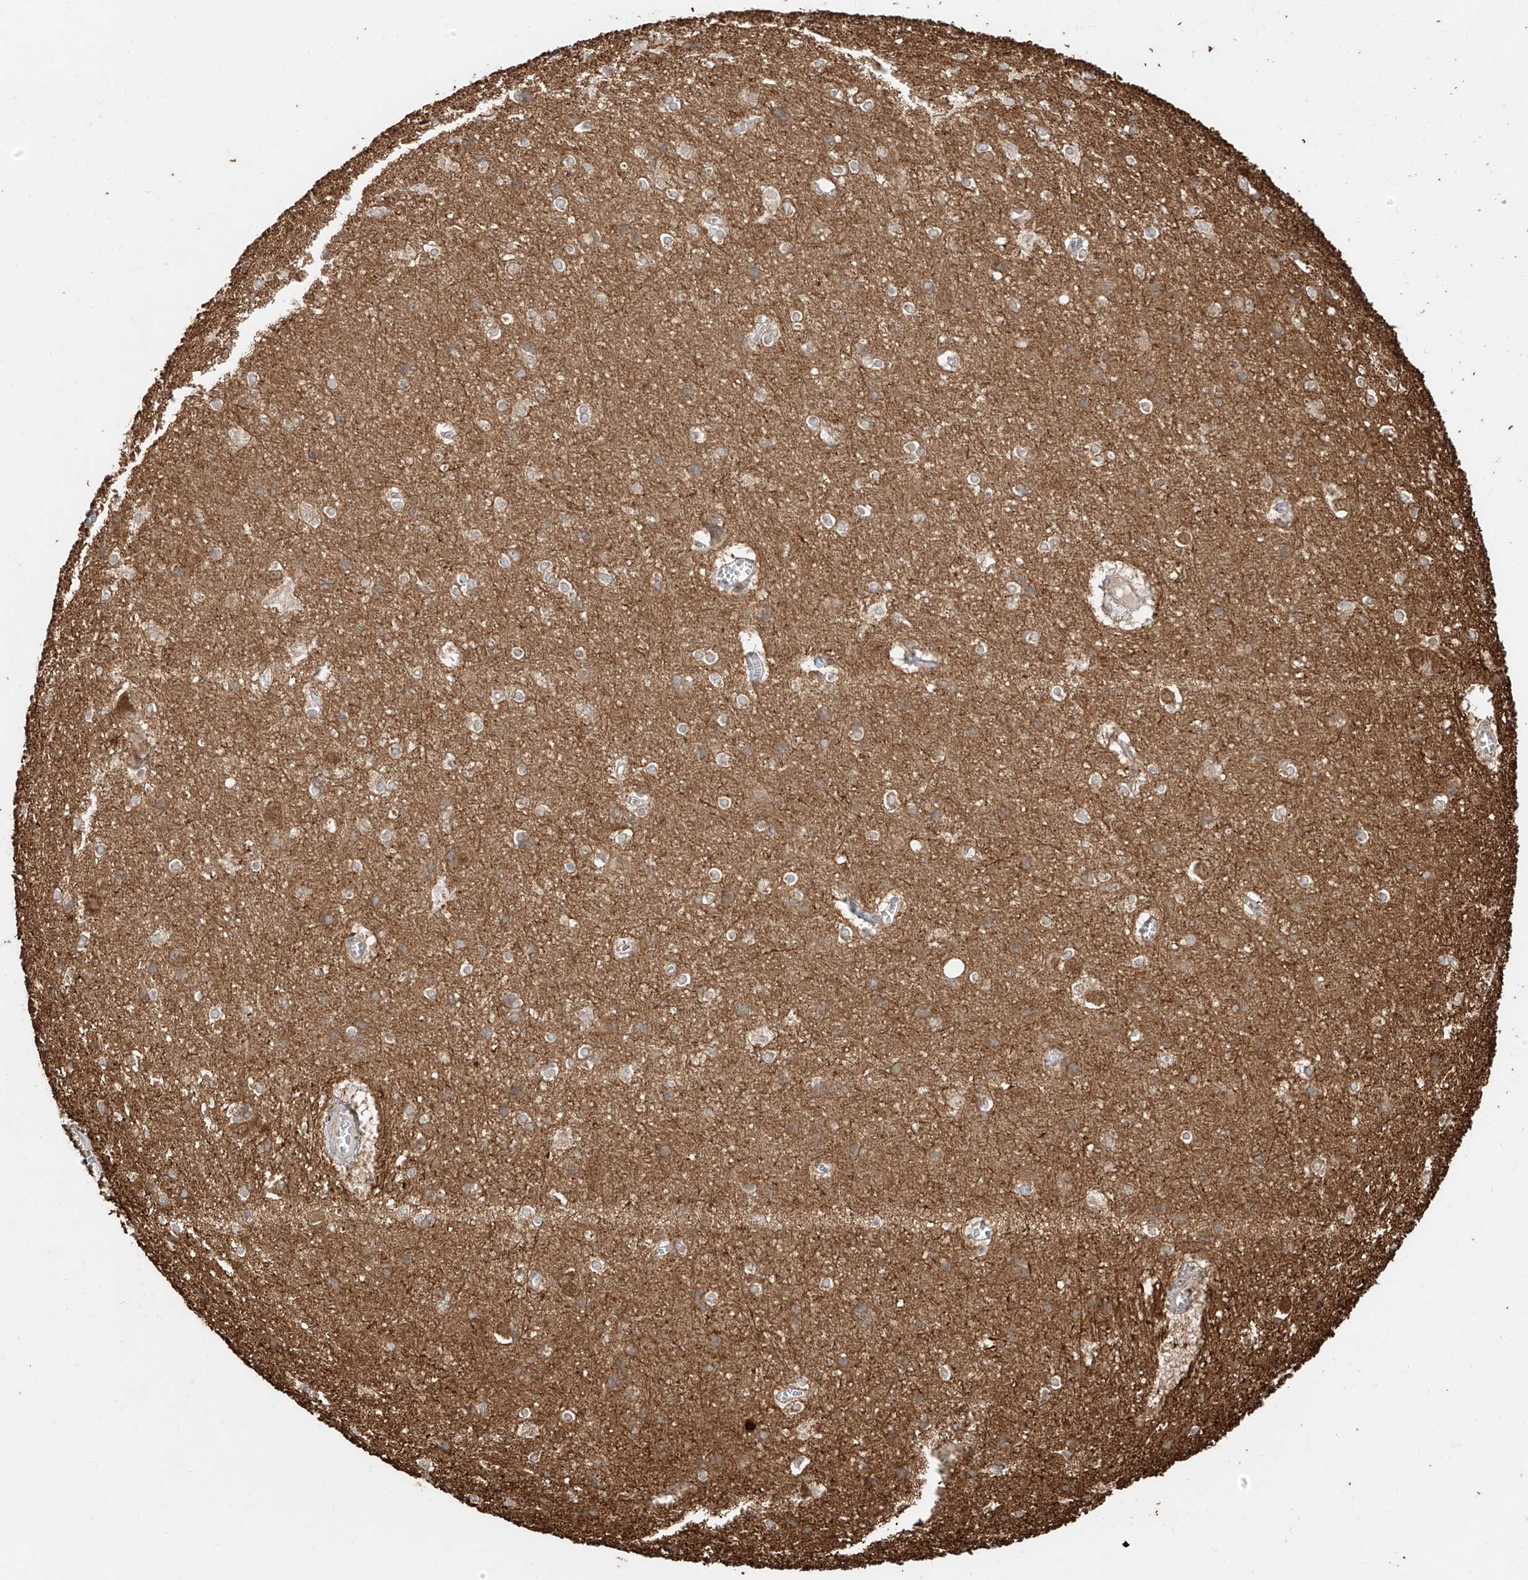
{"staining": {"intensity": "weak", "quantity": "25%-75%", "location": "cytoplasmic/membranous"}, "tissue": "cerebral cortex", "cell_type": "Endothelial cells", "image_type": "normal", "snomed": [{"axis": "morphology", "description": "Normal tissue, NOS"}, {"axis": "topography", "description": "Cerebral cortex"}], "caption": "Immunohistochemical staining of benign cerebral cortex shows 25%-75% levels of weak cytoplasmic/membranous protein positivity in about 25%-75% of endothelial cells.", "gene": "EFNB1", "patient": {"sex": "male", "age": 54}}